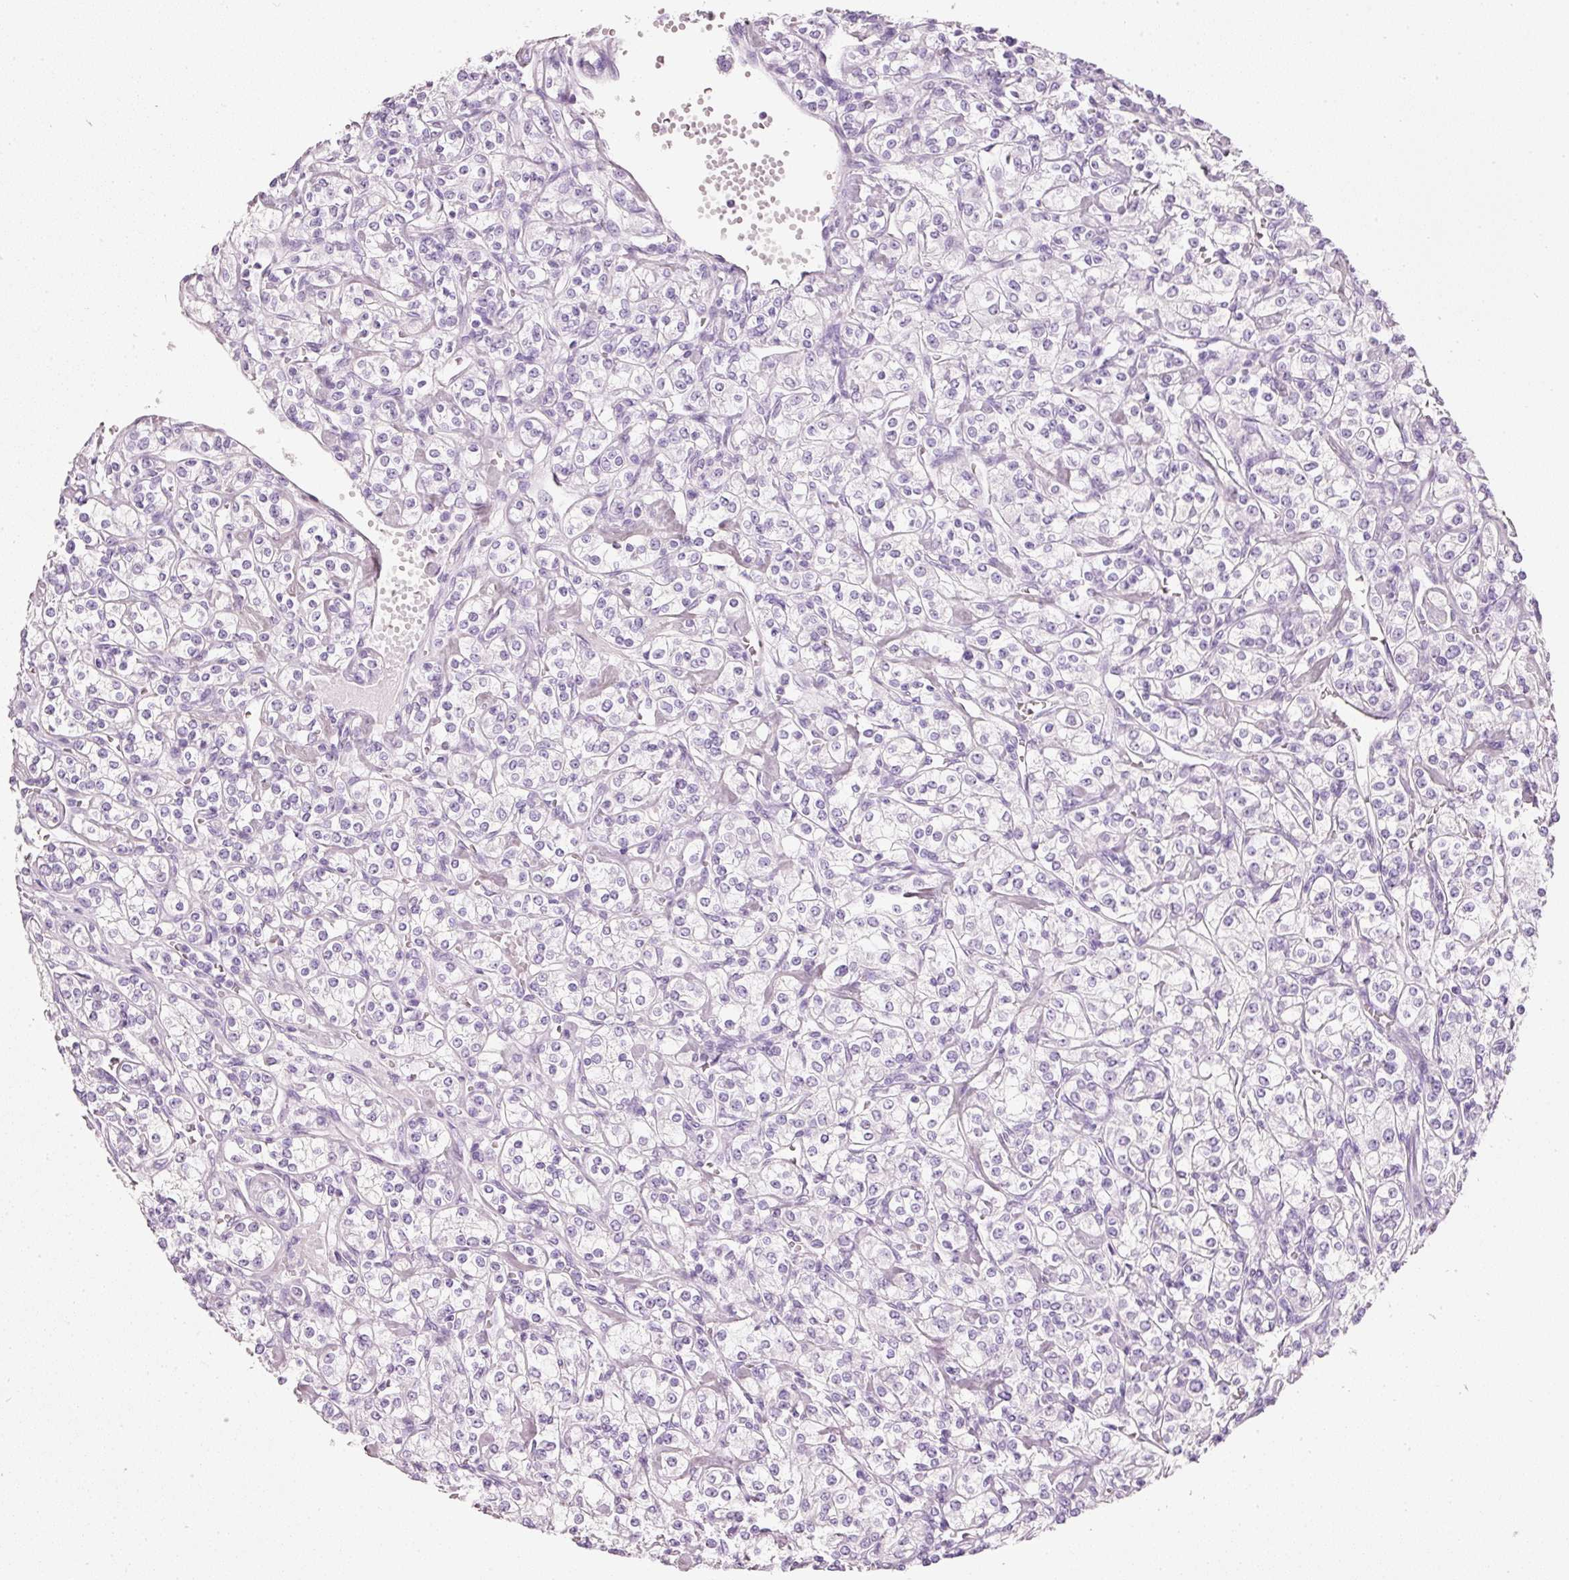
{"staining": {"intensity": "negative", "quantity": "none", "location": "none"}, "tissue": "renal cancer", "cell_type": "Tumor cells", "image_type": "cancer", "snomed": [{"axis": "morphology", "description": "Adenocarcinoma, NOS"}, {"axis": "topography", "description": "Kidney"}], "caption": "Immunohistochemistry photomicrograph of neoplastic tissue: human renal adenocarcinoma stained with DAB demonstrates no significant protein expression in tumor cells.", "gene": "PDXDC1", "patient": {"sex": "male", "age": 77}}